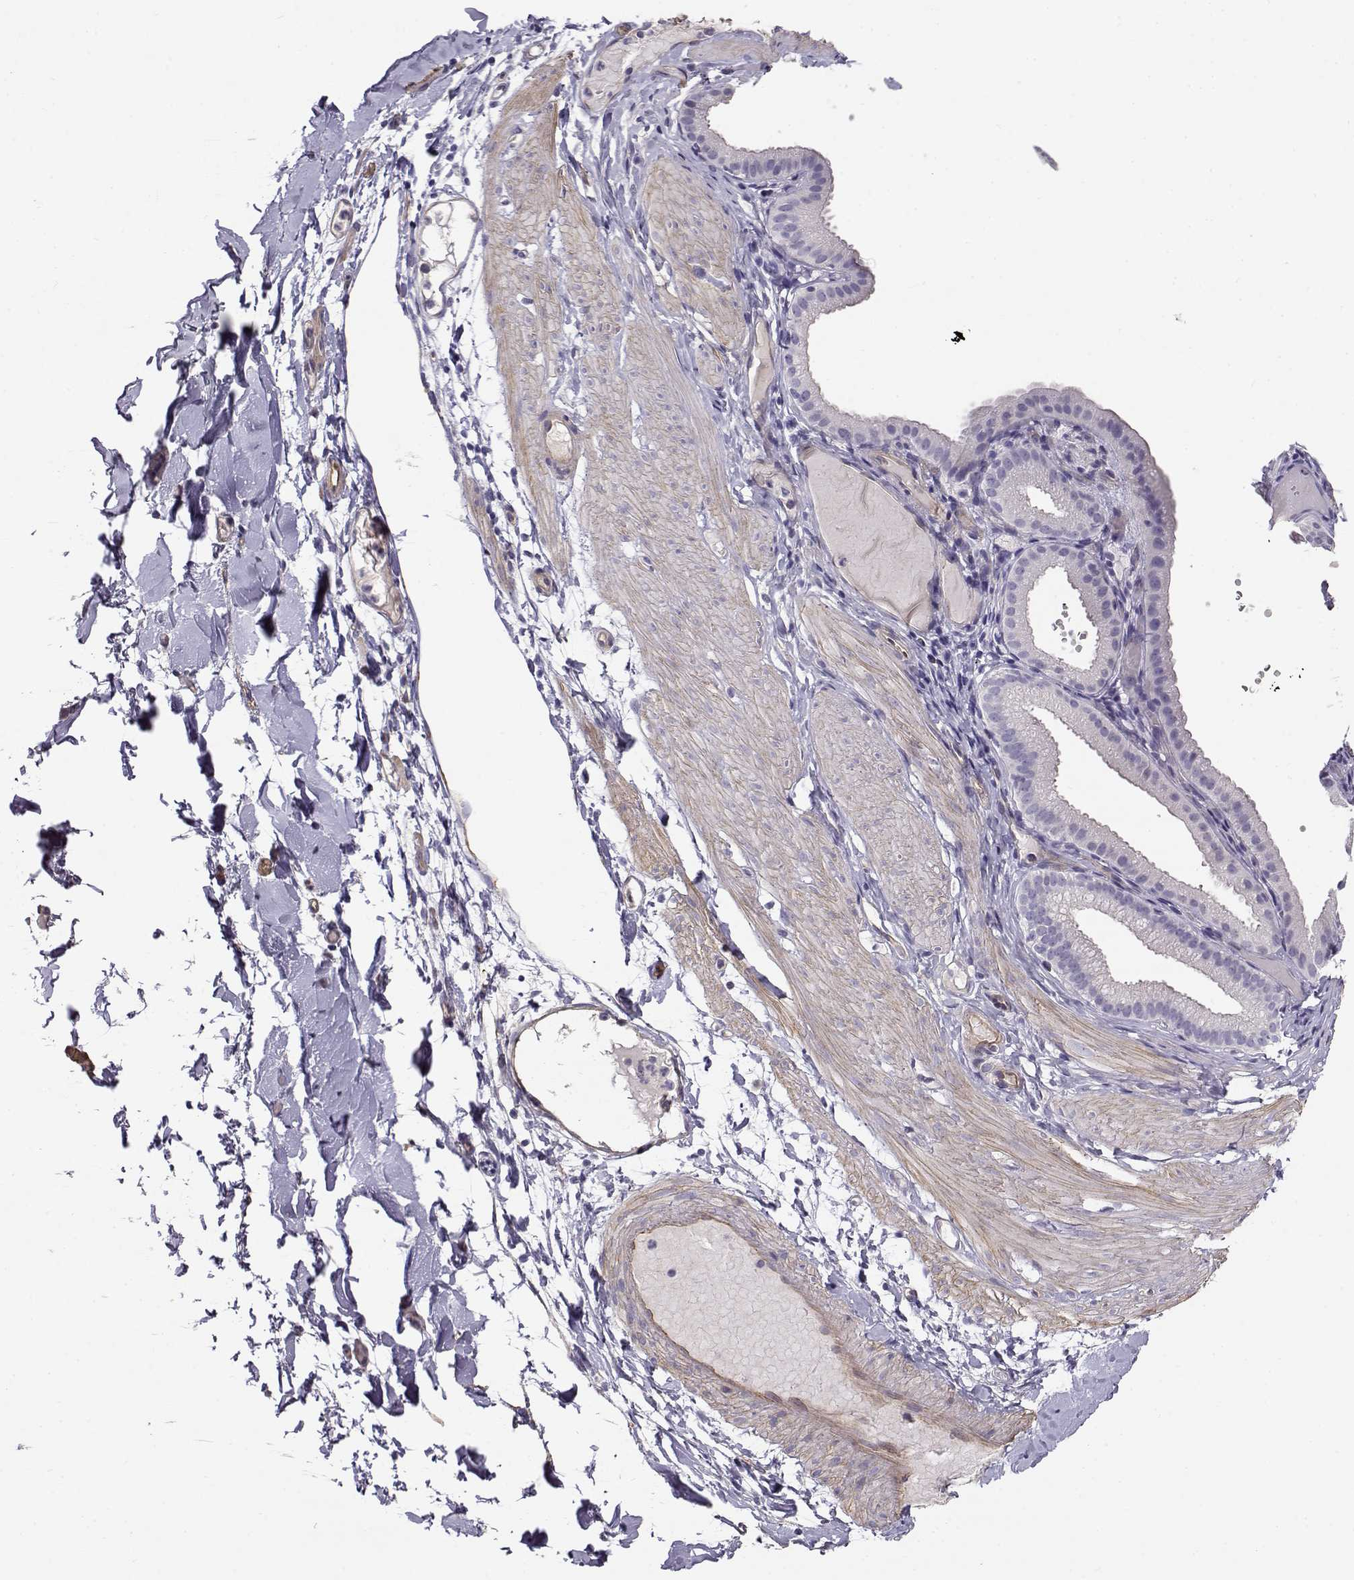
{"staining": {"intensity": "weak", "quantity": "<25%", "location": "cytoplasmic/membranous"}, "tissue": "adipose tissue", "cell_type": "Adipocytes", "image_type": "normal", "snomed": [{"axis": "morphology", "description": "Normal tissue, NOS"}, {"axis": "topography", "description": "Gallbladder"}, {"axis": "topography", "description": "Peripheral nerve tissue"}], "caption": "This is a photomicrograph of immunohistochemistry staining of unremarkable adipose tissue, which shows no expression in adipocytes. (Stains: DAB (3,3'-diaminobenzidine) immunohistochemistry (IHC) with hematoxylin counter stain, Microscopy: brightfield microscopy at high magnification).", "gene": "ENDOU", "patient": {"sex": "female", "age": 45}}